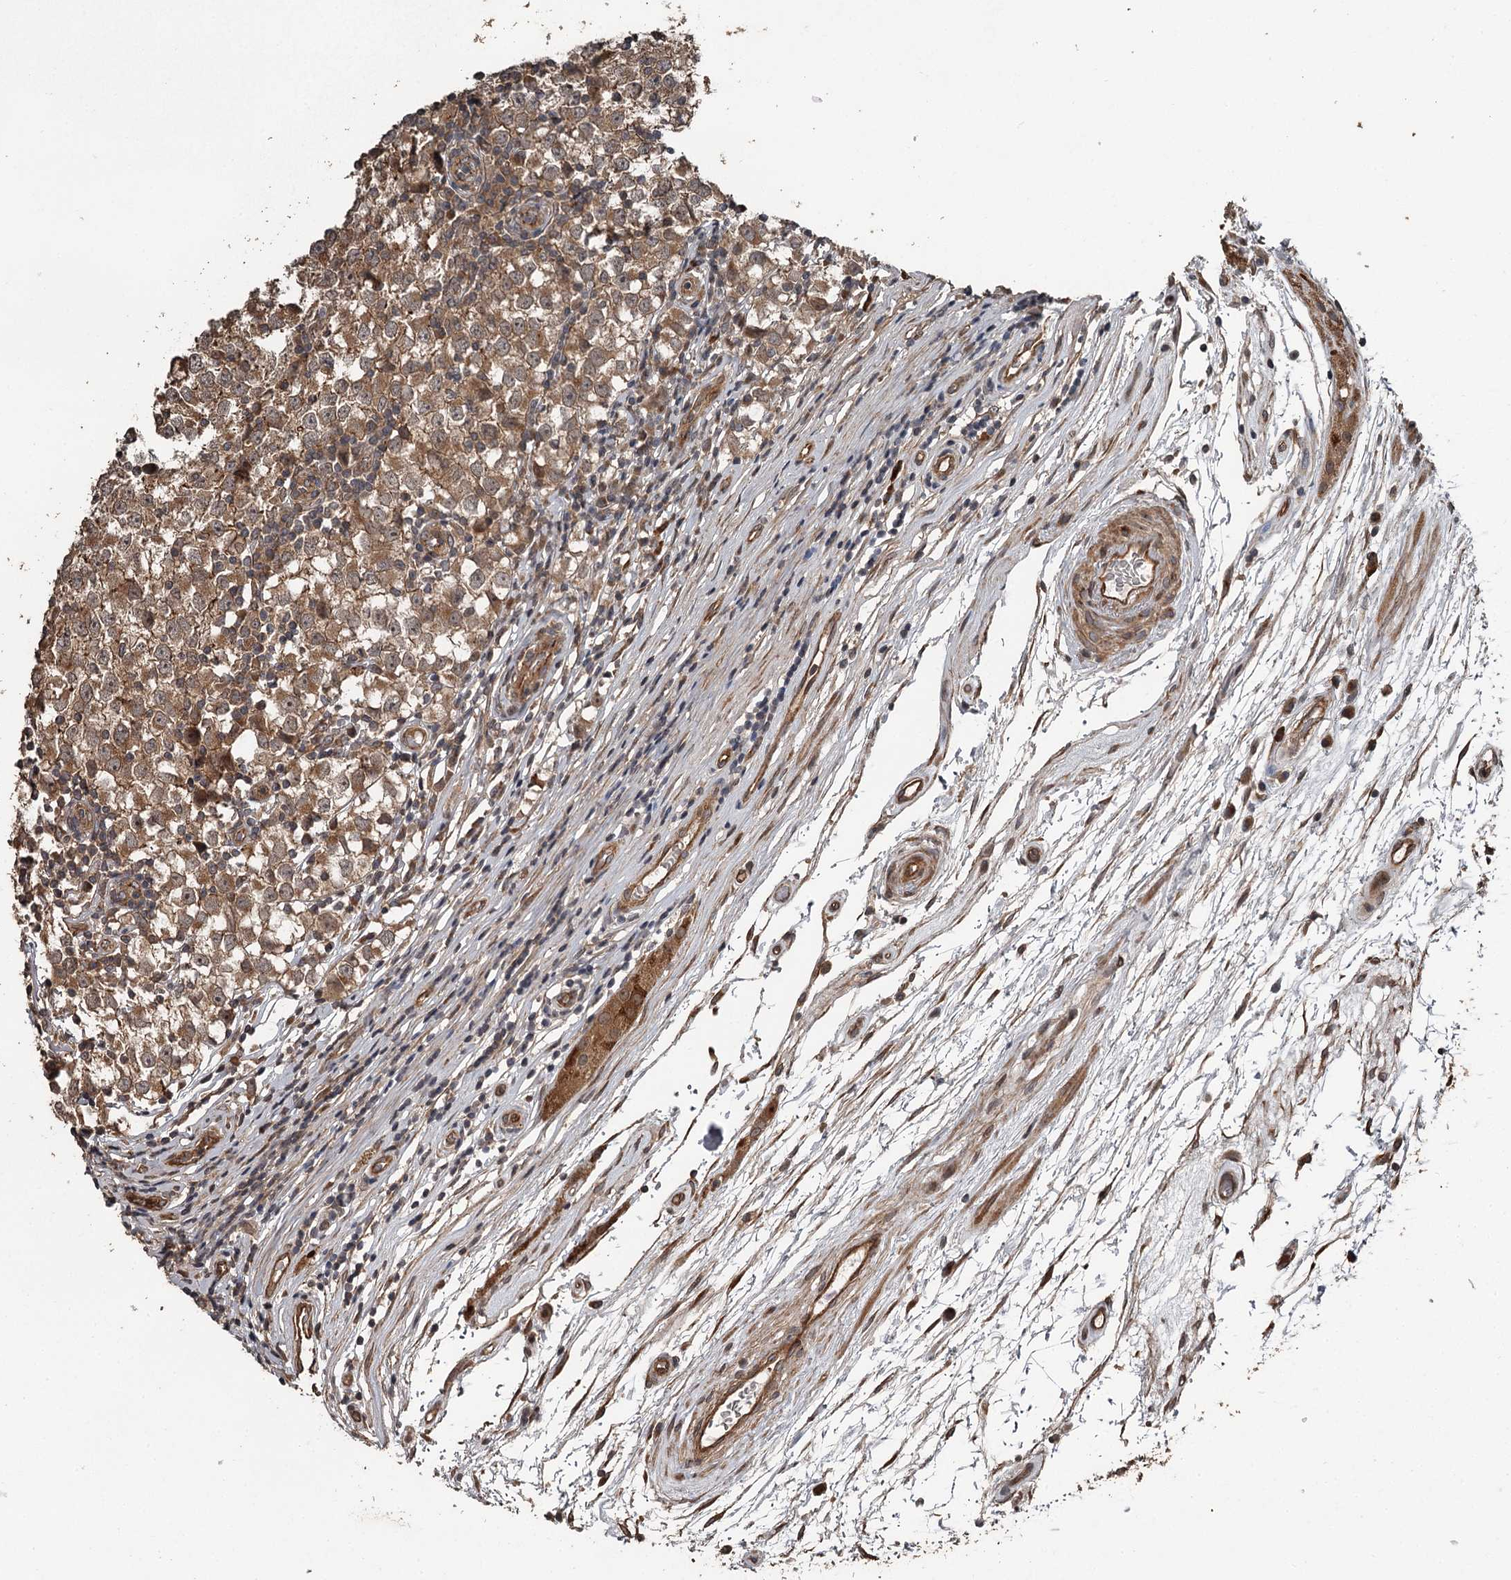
{"staining": {"intensity": "moderate", "quantity": ">75%", "location": "cytoplasmic/membranous"}, "tissue": "testis cancer", "cell_type": "Tumor cells", "image_type": "cancer", "snomed": [{"axis": "morphology", "description": "Seminoma, NOS"}, {"axis": "topography", "description": "Testis"}], "caption": "Immunohistochemical staining of testis seminoma demonstrates medium levels of moderate cytoplasmic/membranous staining in about >75% of tumor cells.", "gene": "RAB21", "patient": {"sex": "male", "age": 65}}